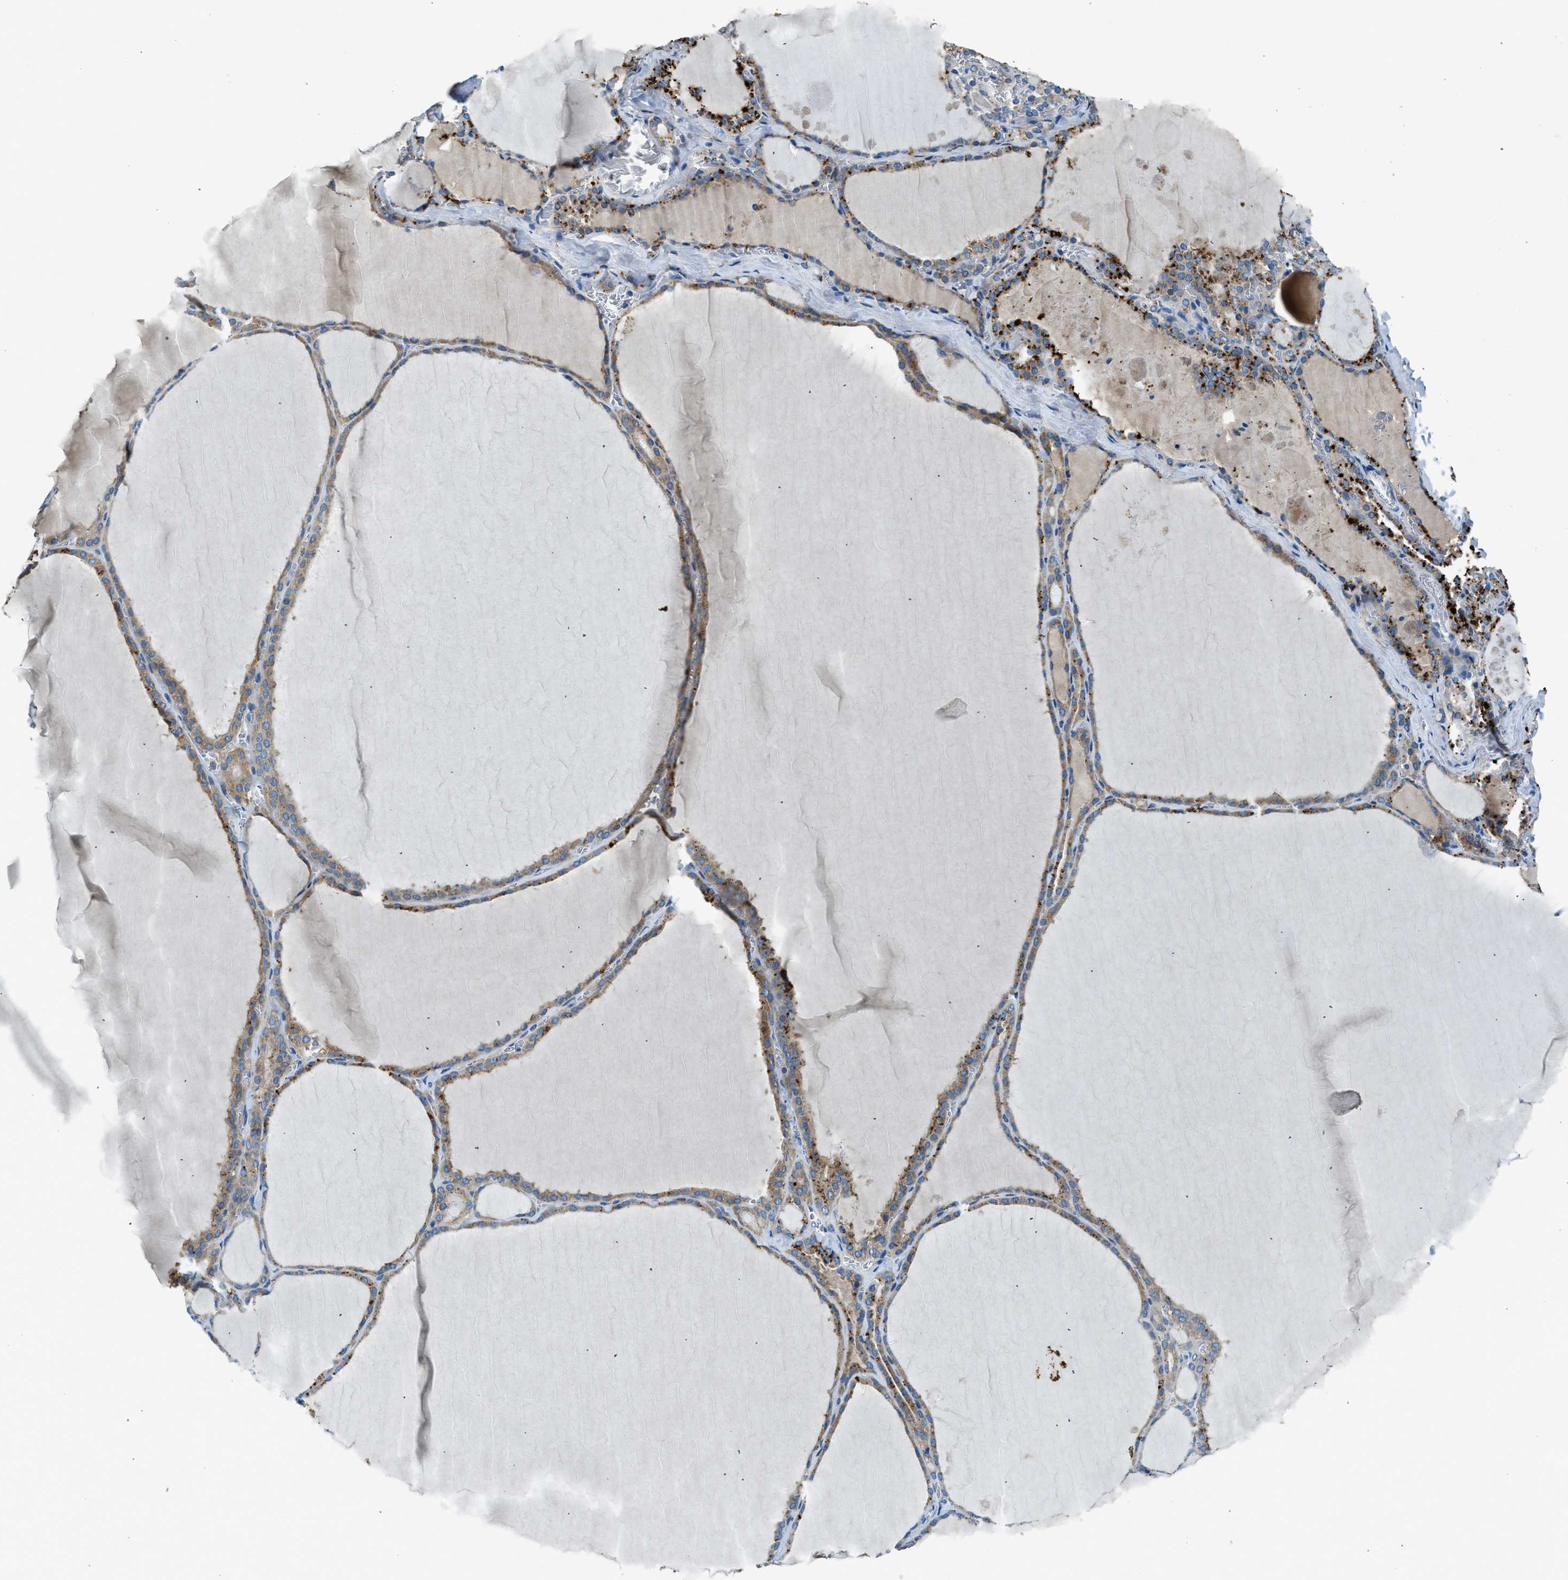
{"staining": {"intensity": "moderate", "quantity": ">75%", "location": "cytoplasmic/membranous"}, "tissue": "thyroid gland", "cell_type": "Glandular cells", "image_type": "normal", "snomed": [{"axis": "morphology", "description": "Normal tissue, NOS"}, {"axis": "topography", "description": "Thyroid gland"}], "caption": "Immunohistochemistry (IHC) of normal human thyroid gland exhibits medium levels of moderate cytoplasmic/membranous expression in about >75% of glandular cells. (brown staining indicates protein expression, while blue staining denotes nuclei).", "gene": "BMP1", "patient": {"sex": "male", "age": 56}}